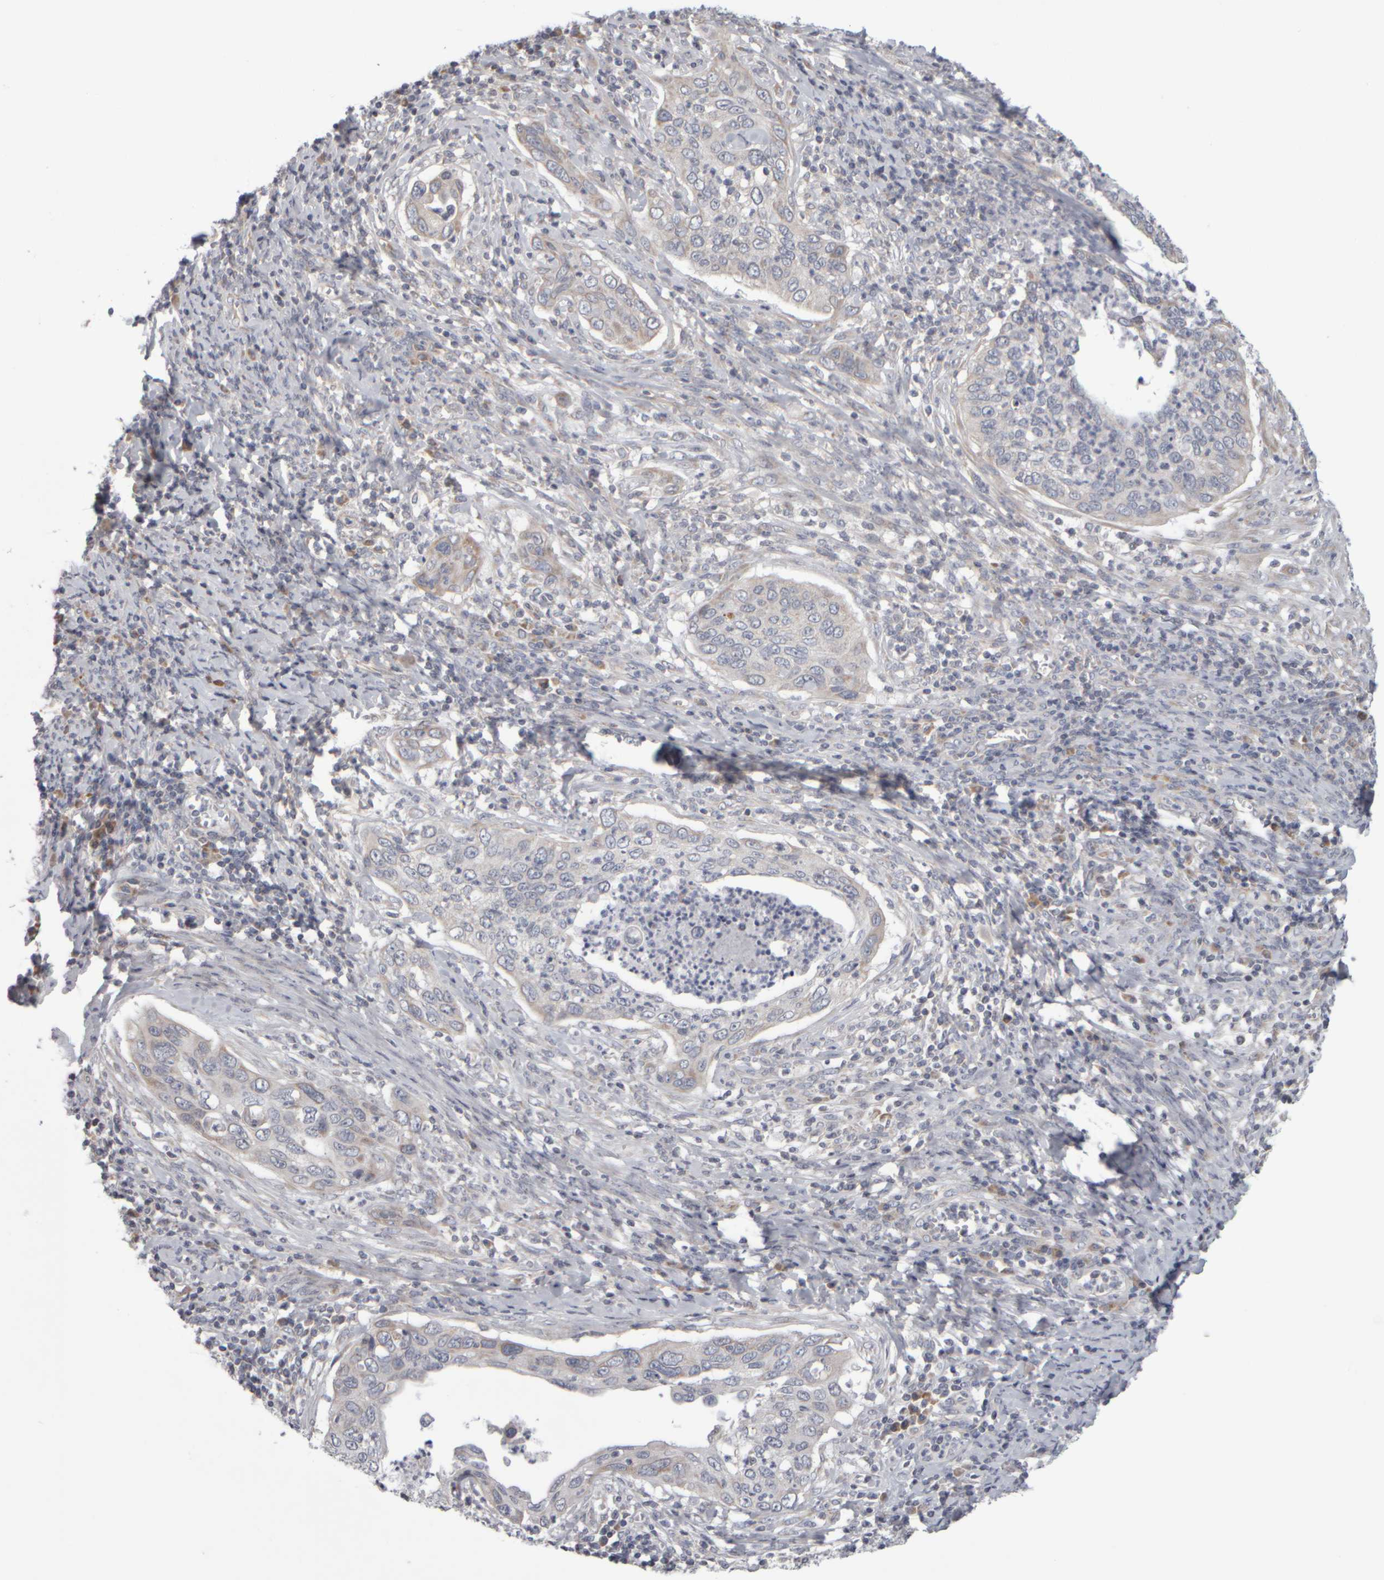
{"staining": {"intensity": "weak", "quantity": "<25%", "location": "cytoplasmic/membranous"}, "tissue": "cervical cancer", "cell_type": "Tumor cells", "image_type": "cancer", "snomed": [{"axis": "morphology", "description": "Squamous cell carcinoma, NOS"}, {"axis": "topography", "description": "Cervix"}], "caption": "Micrograph shows no significant protein positivity in tumor cells of cervical cancer.", "gene": "SCO1", "patient": {"sex": "female", "age": 53}}